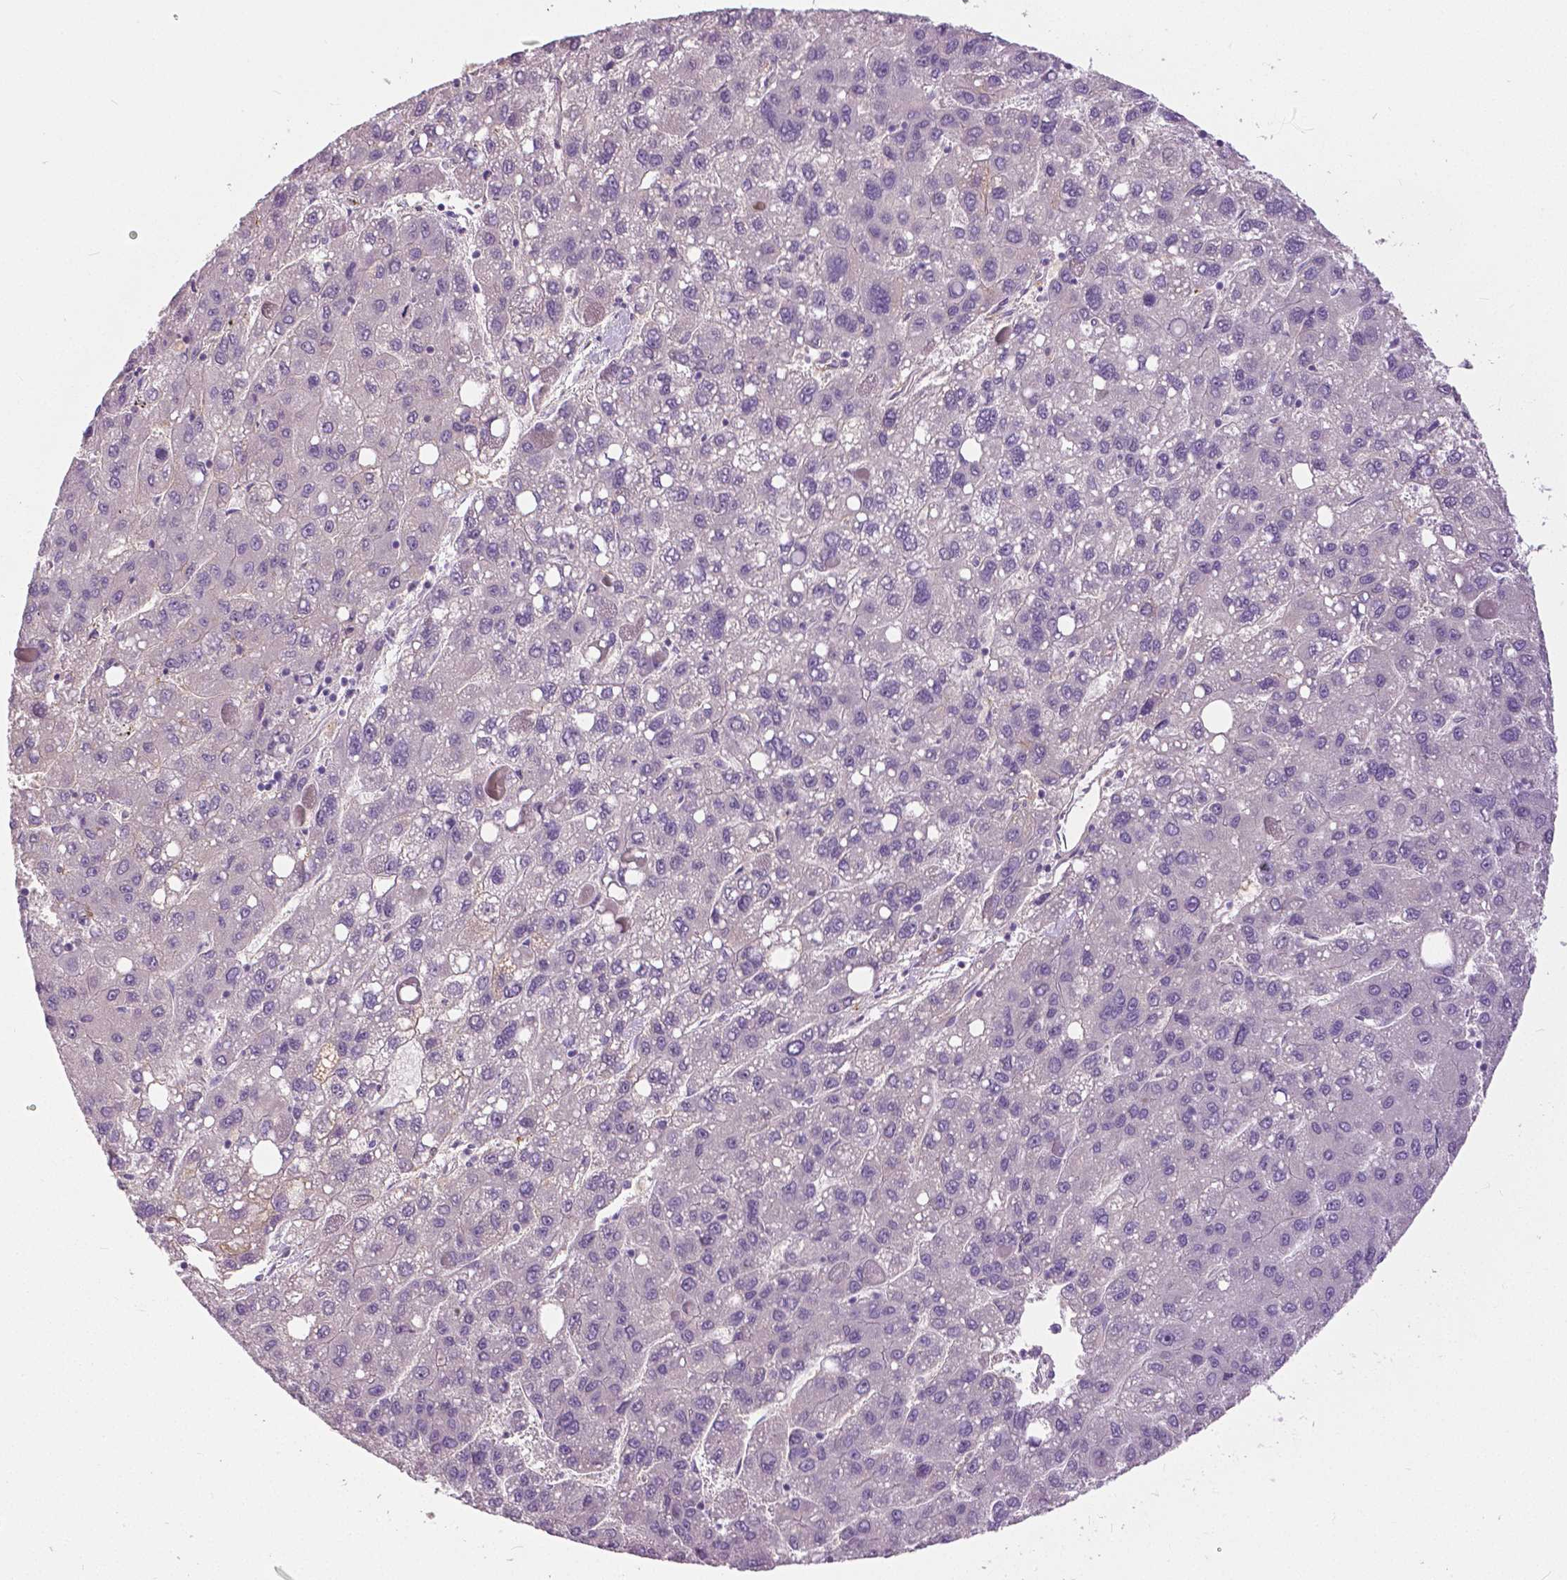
{"staining": {"intensity": "negative", "quantity": "none", "location": "none"}, "tissue": "liver cancer", "cell_type": "Tumor cells", "image_type": "cancer", "snomed": [{"axis": "morphology", "description": "Carcinoma, Hepatocellular, NOS"}, {"axis": "topography", "description": "Liver"}], "caption": "An image of hepatocellular carcinoma (liver) stained for a protein demonstrates no brown staining in tumor cells.", "gene": "FOXA1", "patient": {"sex": "female", "age": 82}}